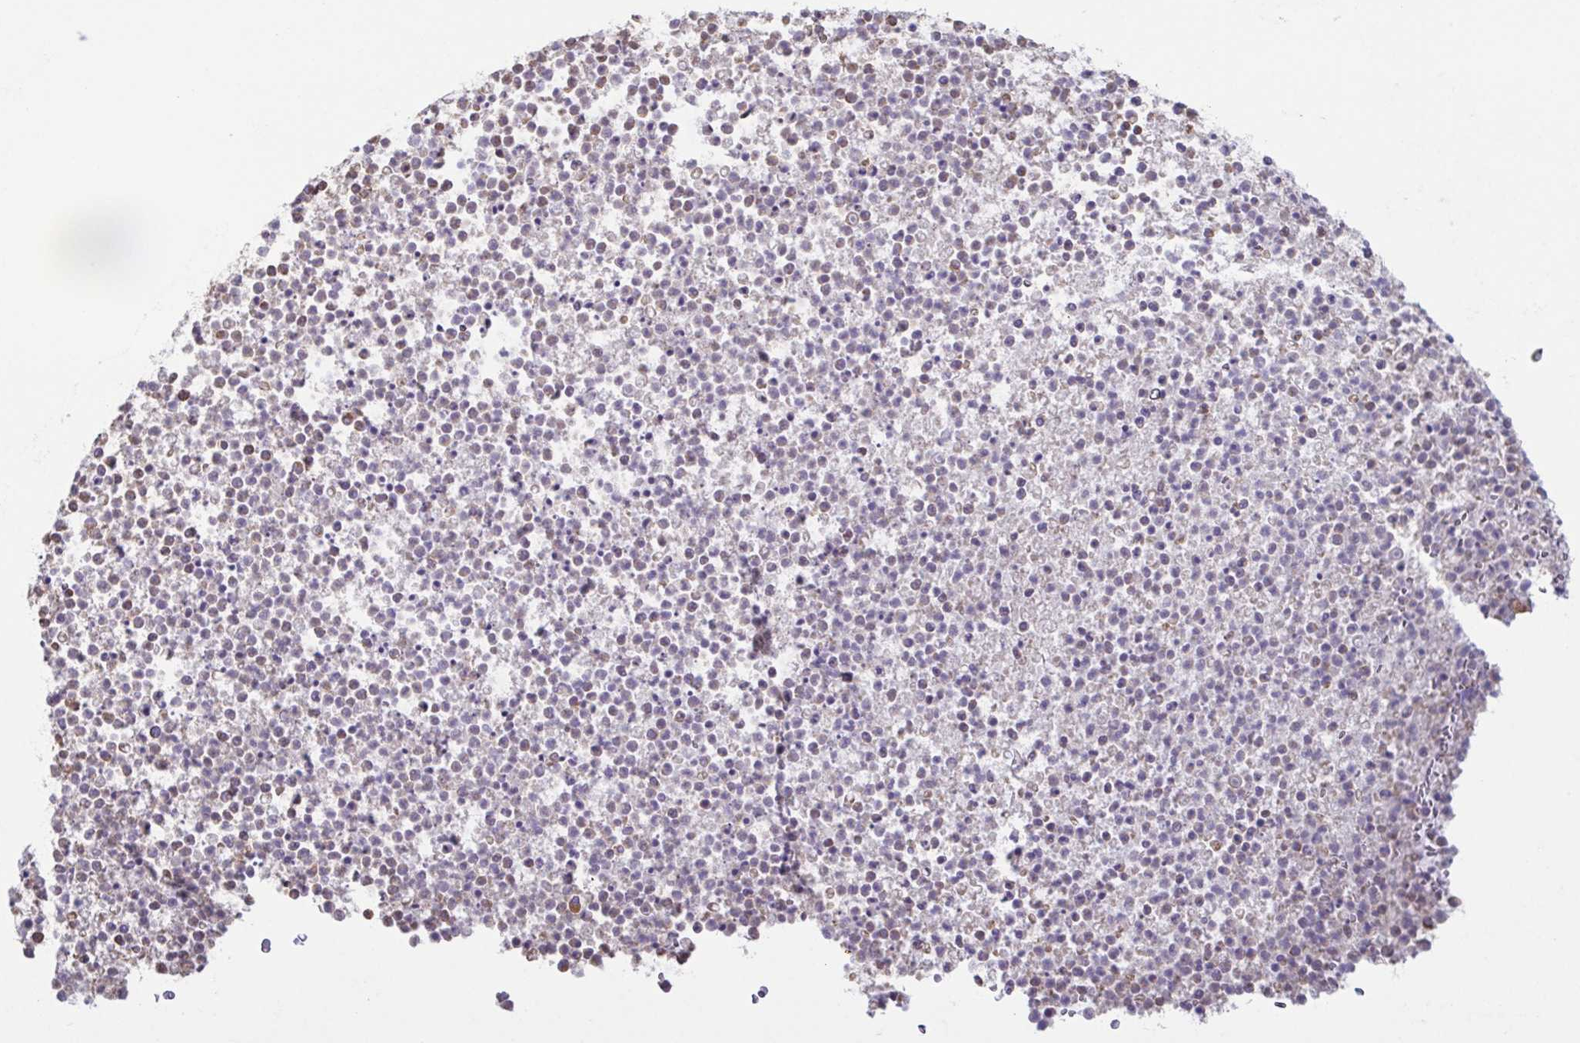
{"staining": {"intensity": "weak", "quantity": "<25%", "location": "cytoplasmic/membranous"}, "tissue": "bronchus", "cell_type": "Respiratory epithelial cells", "image_type": "normal", "snomed": [{"axis": "morphology", "description": "Normal tissue, NOS"}, {"axis": "topography", "description": "Cartilage tissue"}, {"axis": "topography", "description": "Bronchus"}], "caption": "Immunohistochemistry (IHC) of benign bronchus demonstrates no expression in respiratory epithelial cells.", "gene": "ATP6V1G2", "patient": {"sex": "male", "age": 56}}